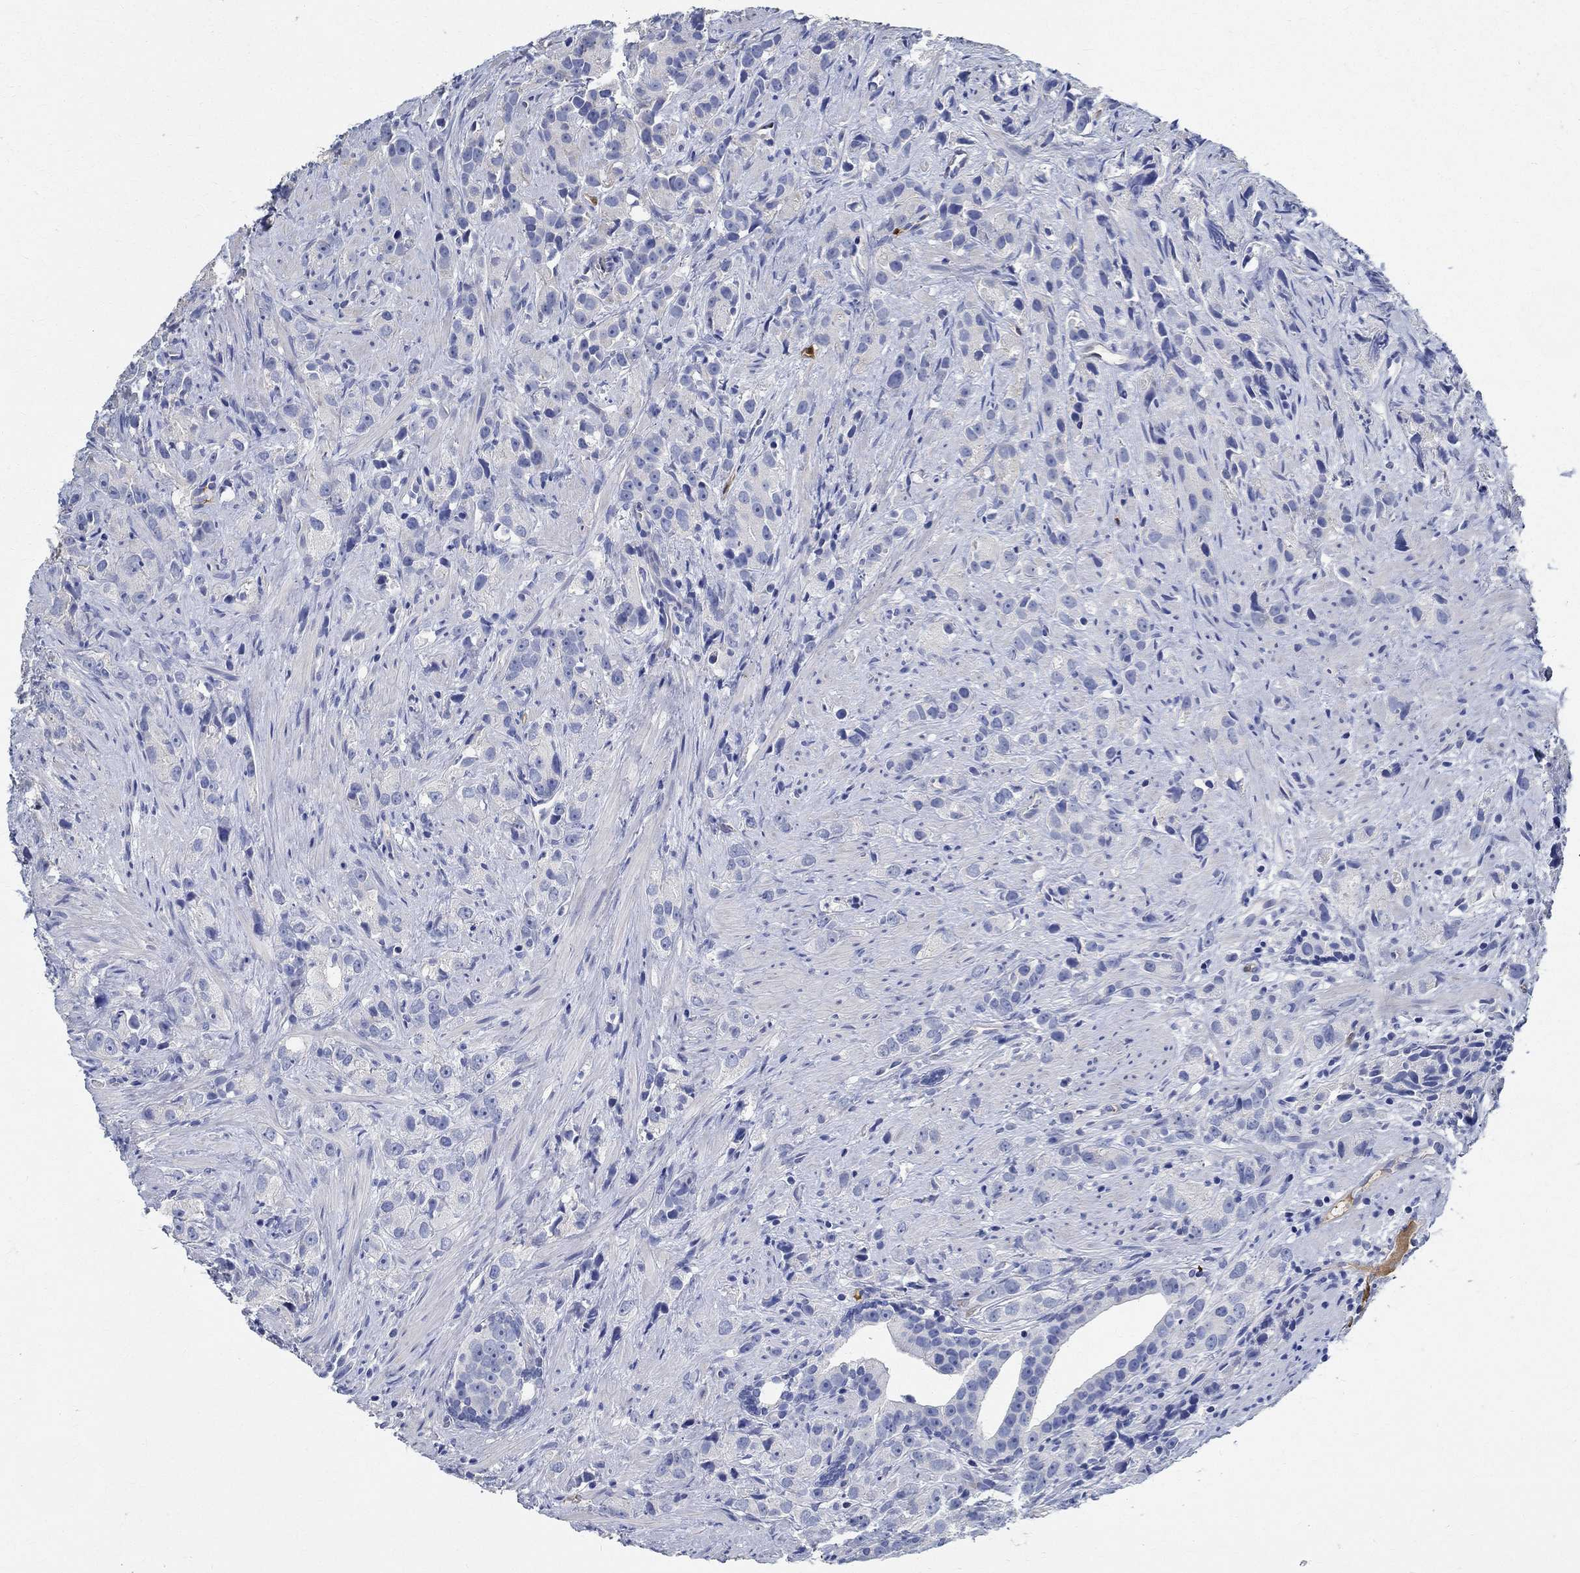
{"staining": {"intensity": "negative", "quantity": "none", "location": "none"}, "tissue": "prostate cancer", "cell_type": "Tumor cells", "image_type": "cancer", "snomed": [{"axis": "morphology", "description": "Adenocarcinoma, High grade"}, {"axis": "topography", "description": "Prostate"}], "caption": "This image is of prostate high-grade adenocarcinoma stained with IHC to label a protein in brown with the nuclei are counter-stained blue. There is no positivity in tumor cells.", "gene": "PRX", "patient": {"sex": "male", "age": 90}}